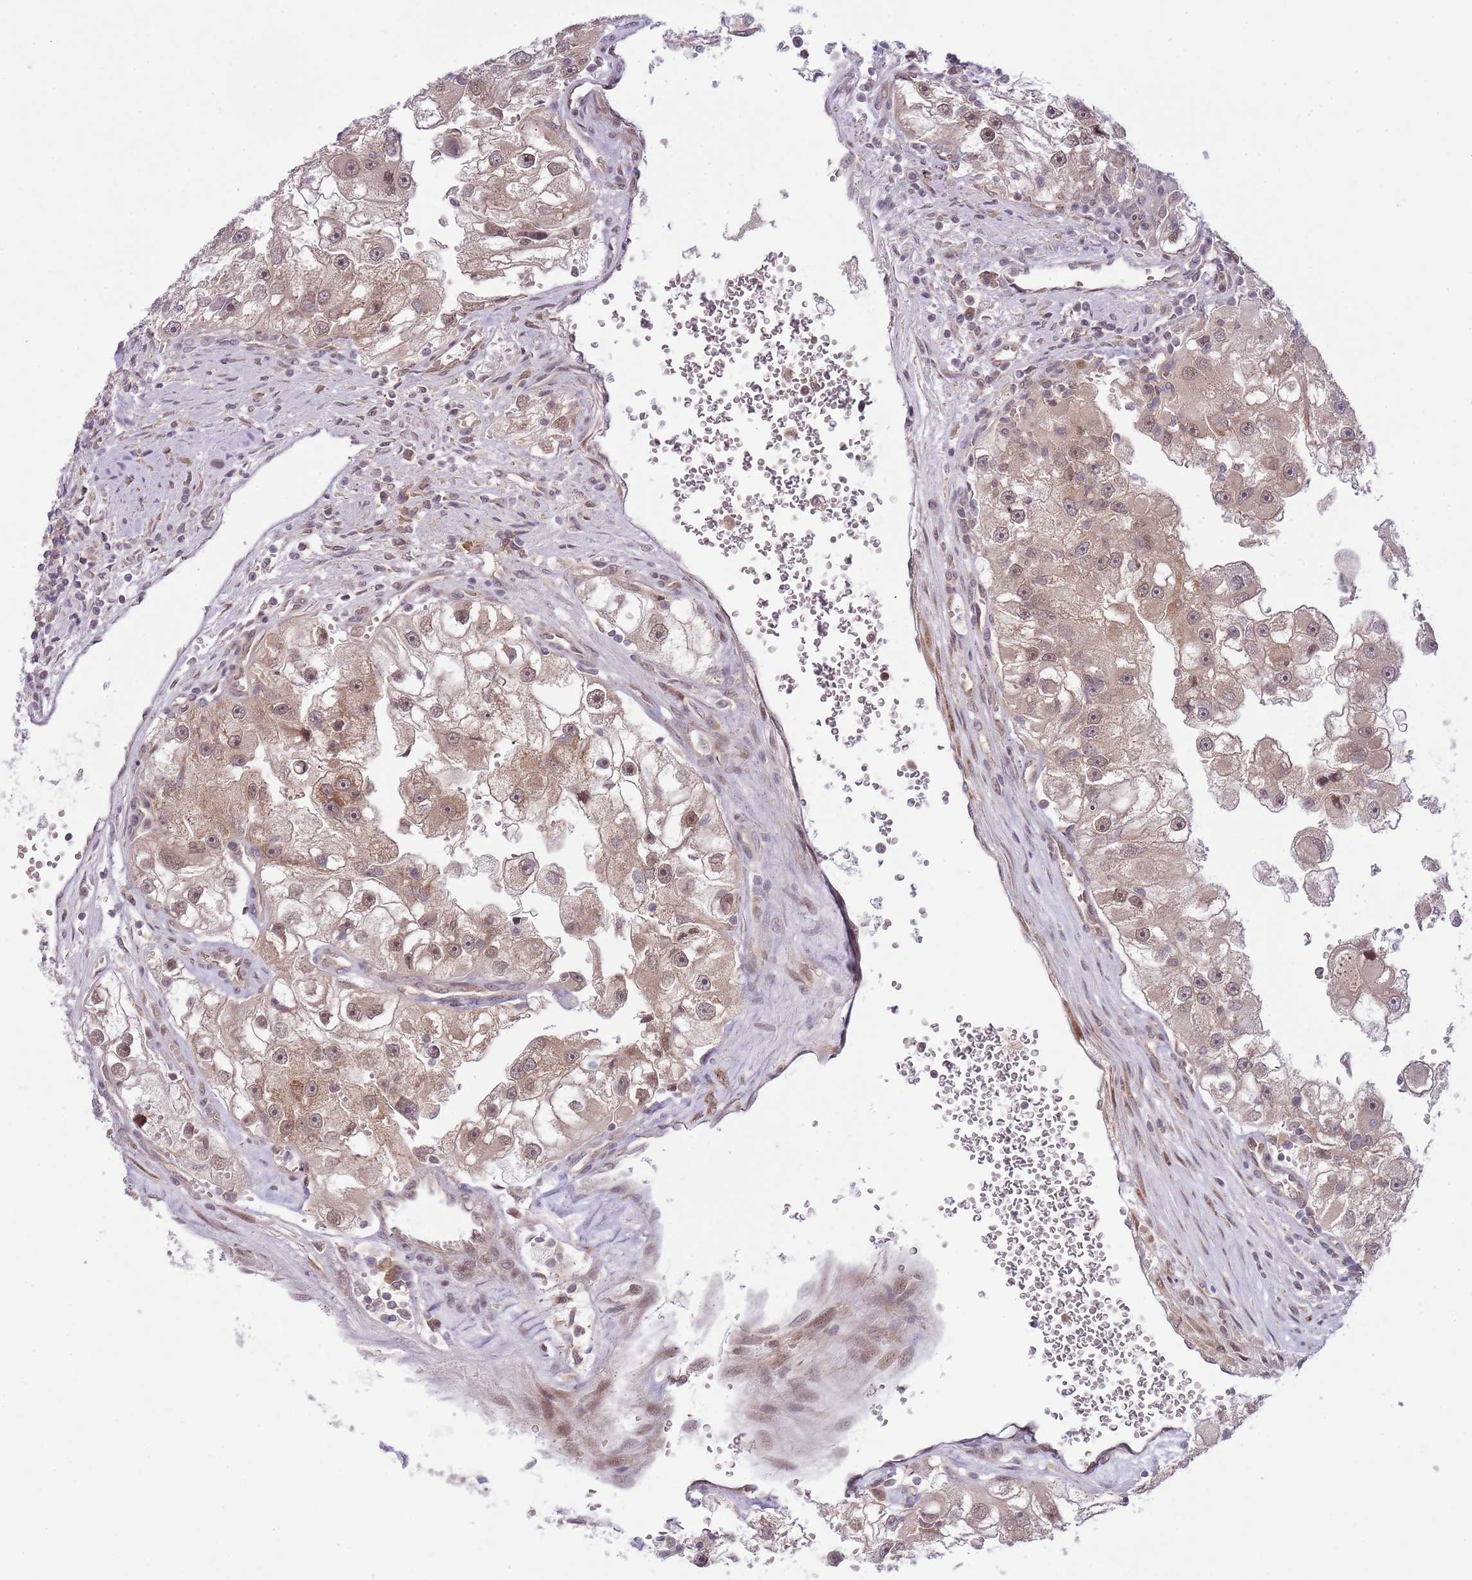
{"staining": {"intensity": "moderate", "quantity": ">75%", "location": "cytoplasmic/membranous,nuclear"}, "tissue": "renal cancer", "cell_type": "Tumor cells", "image_type": "cancer", "snomed": [{"axis": "morphology", "description": "Adenocarcinoma, NOS"}, {"axis": "topography", "description": "Kidney"}], "caption": "Immunohistochemical staining of adenocarcinoma (renal) reveals moderate cytoplasmic/membranous and nuclear protein staining in approximately >75% of tumor cells.", "gene": "CHD1", "patient": {"sex": "male", "age": 63}}